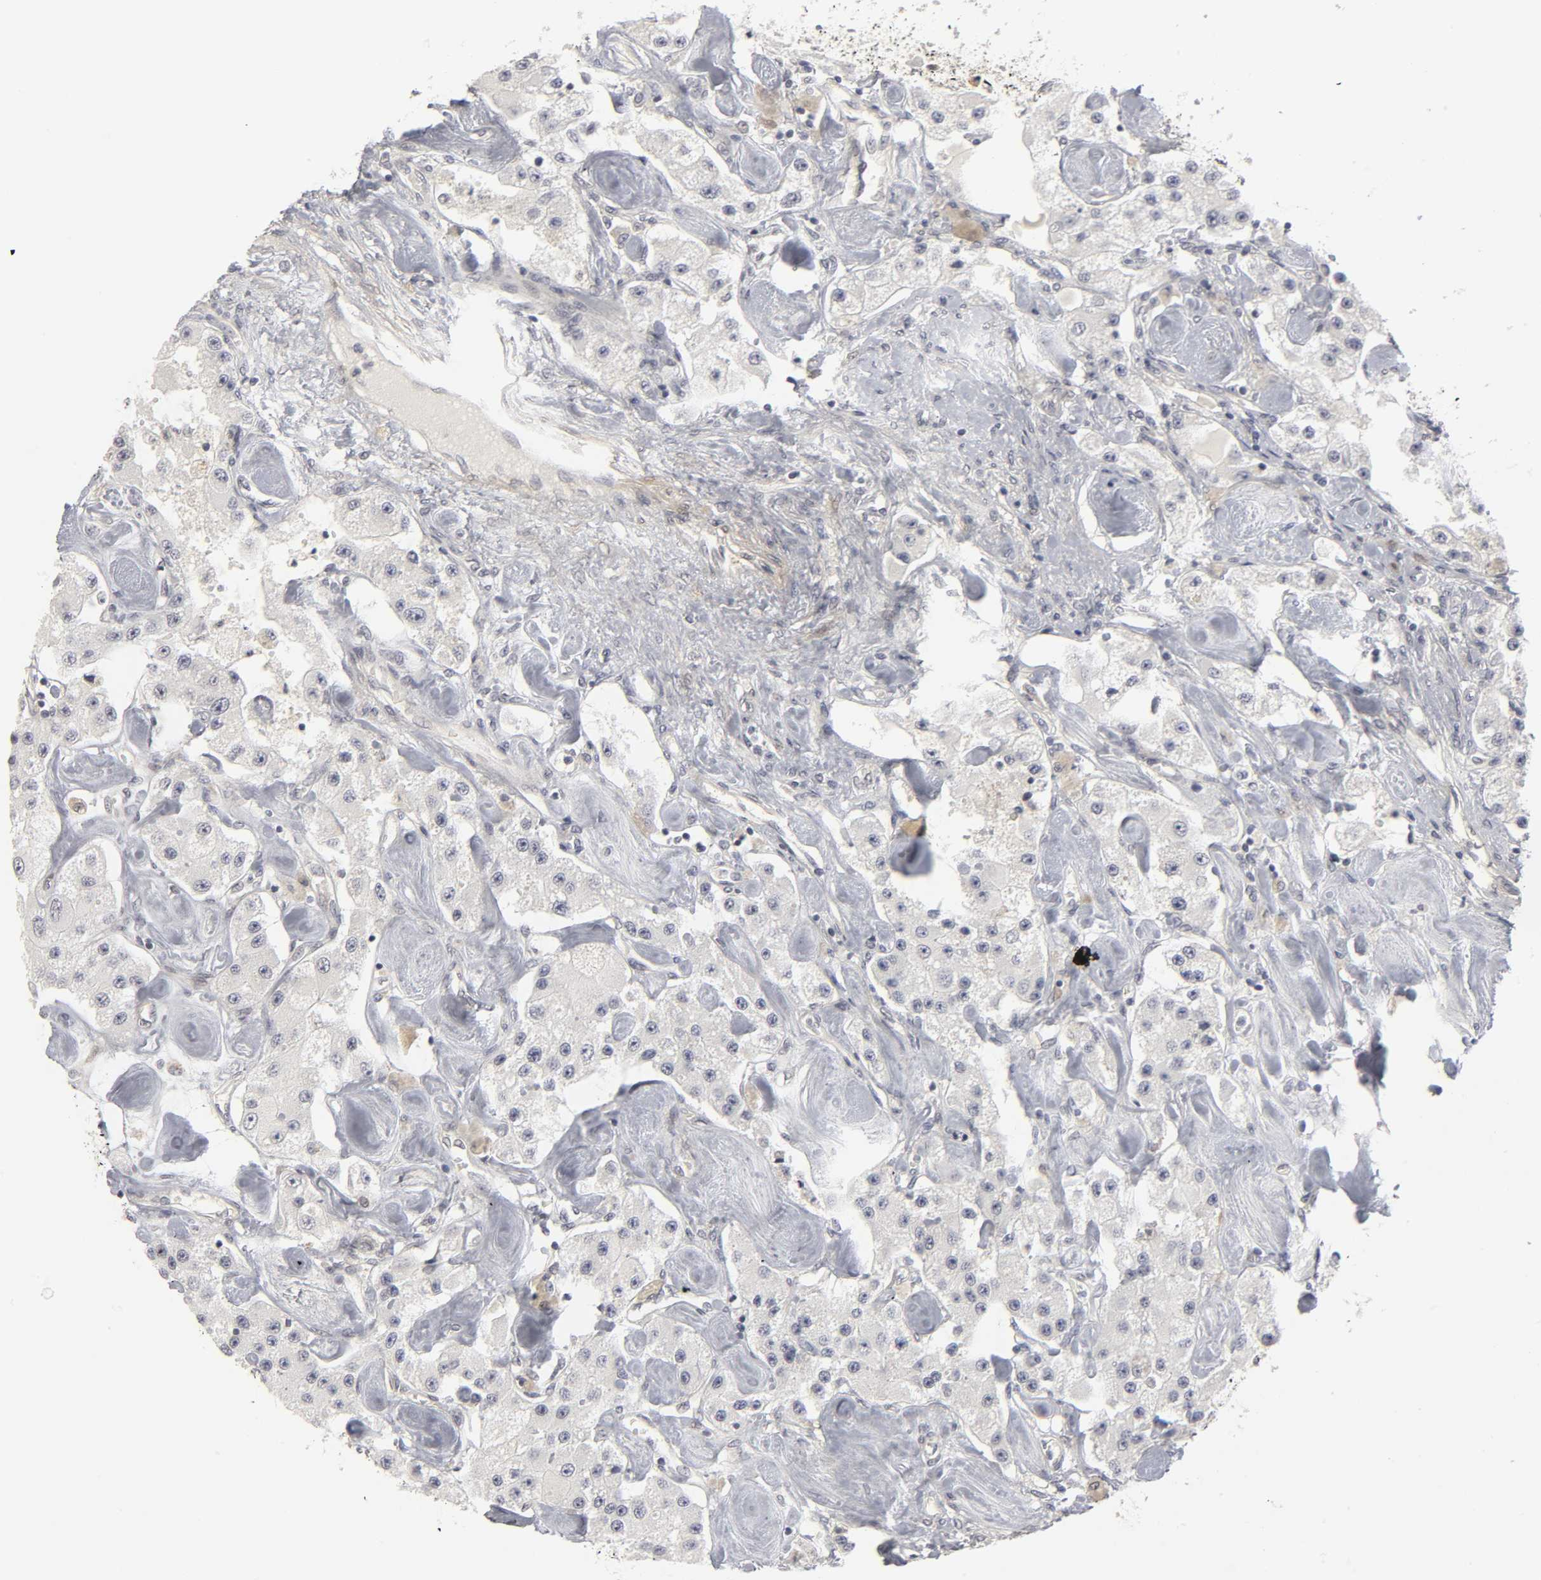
{"staining": {"intensity": "negative", "quantity": "none", "location": "none"}, "tissue": "carcinoid", "cell_type": "Tumor cells", "image_type": "cancer", "snomed": [{"axis": "morphology", "description": "Carcinoid, malignant, NOS"}, {"axis": "topography", "description": "Pancreas"}], "caption": "Carcinoid was stained to show a protein in brown. There is no significant staining in tumor cells. (Brightfield microscopy of DAB (3,3'-diaminobenzidine) IHC at high magnification).", "gene": "PDLIM3", "patient": {"sex": "male", "age": 41}}